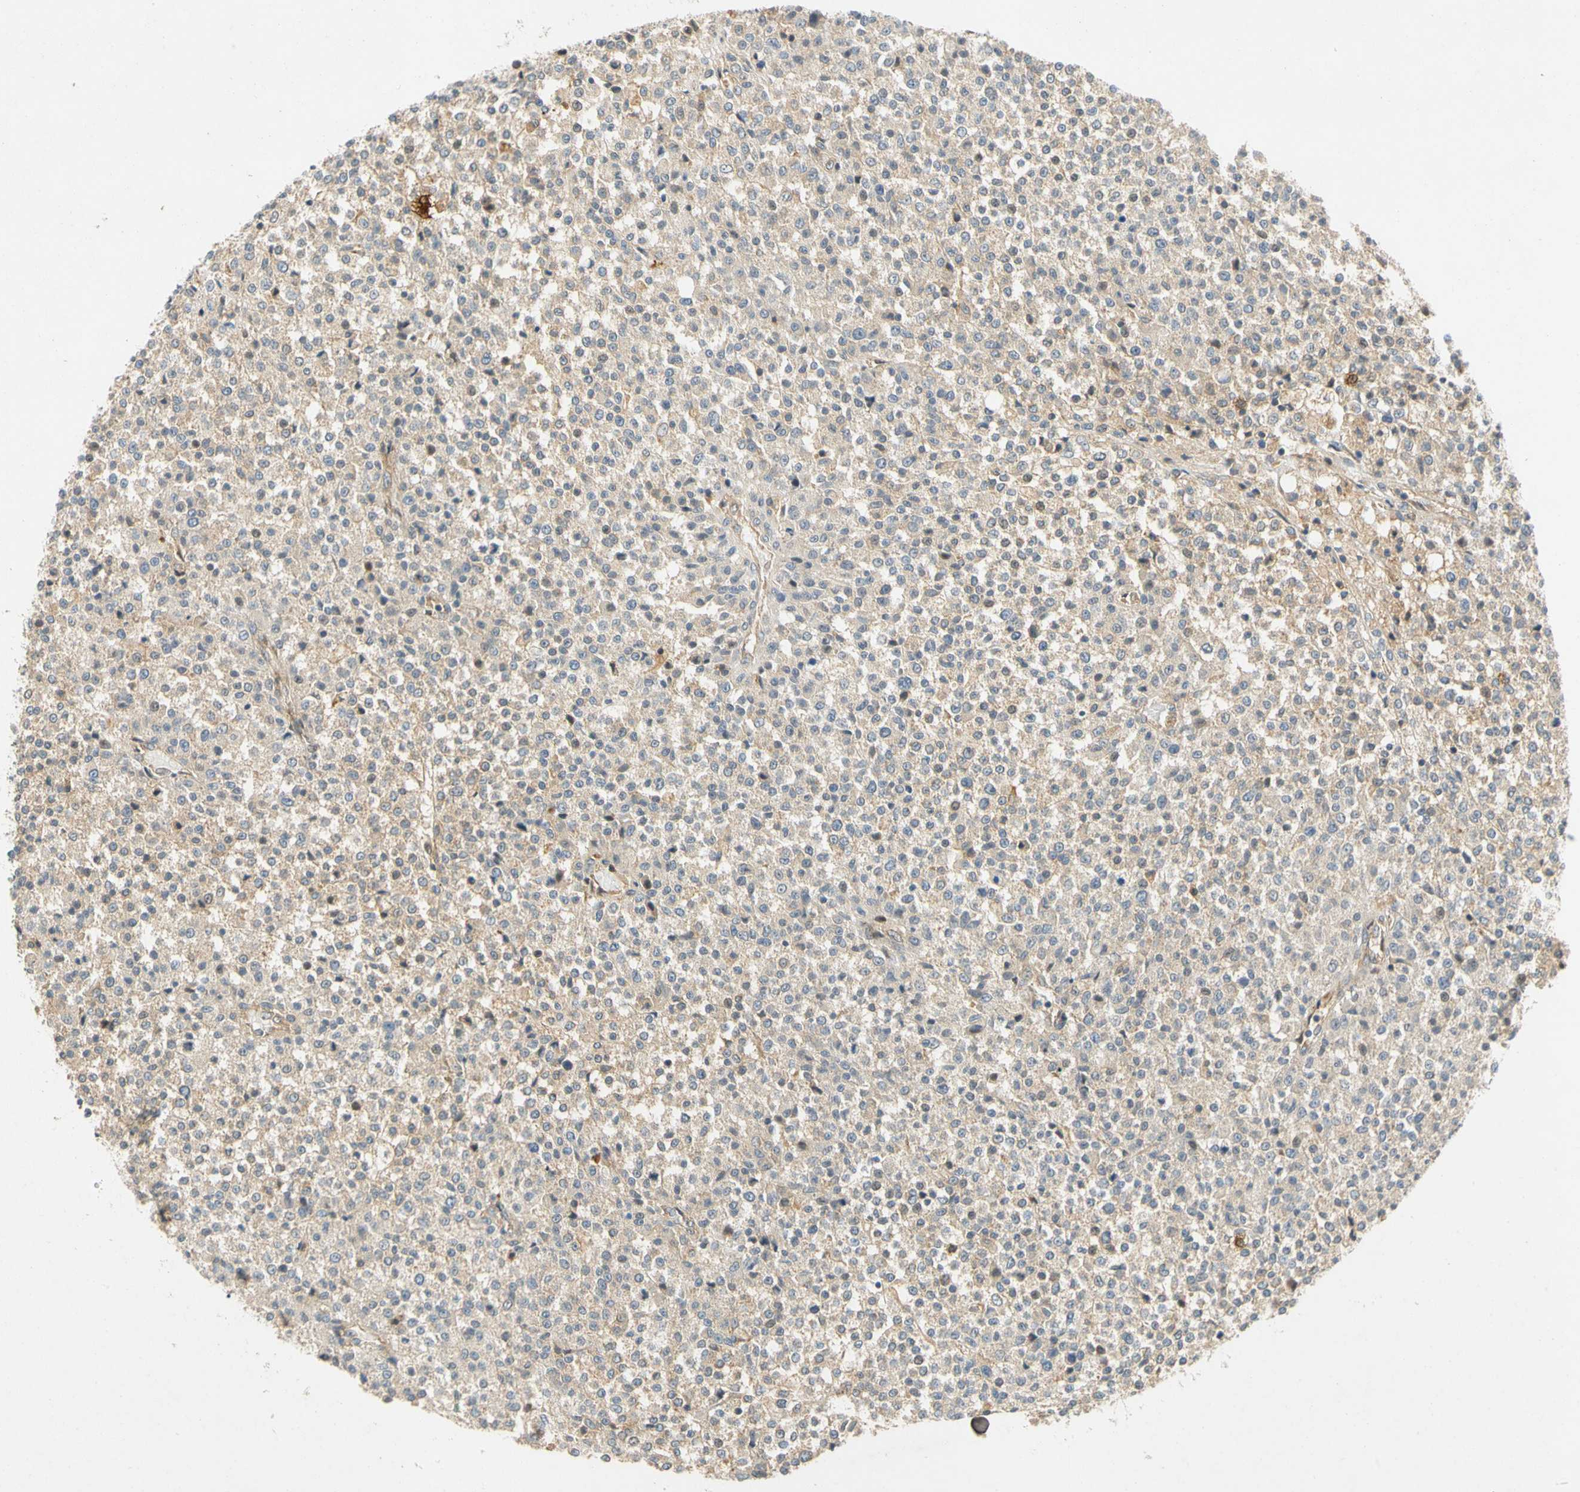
{"staining": {"intensity": "weak", "quantity": ">75%", "location": "cytoplasmic/membranous"}, "tissue": "testis cancer", "cell_type": "Tumor cells", "image_type": "cancer", "snomed": [{"axis": "morphology", "description": "Seminoma, NOS"}, {"axis": "topography", "description": "Testis"}], "caption": "Immunohistochemistry image of human testis cancer stained for a protein (brown), which reveals low levels of weak cytoplasmic/membranous positivity in approximately >75% of tumor cells.", "gene": "GATD1", "patient": {"sex": "male", "age": 59}}